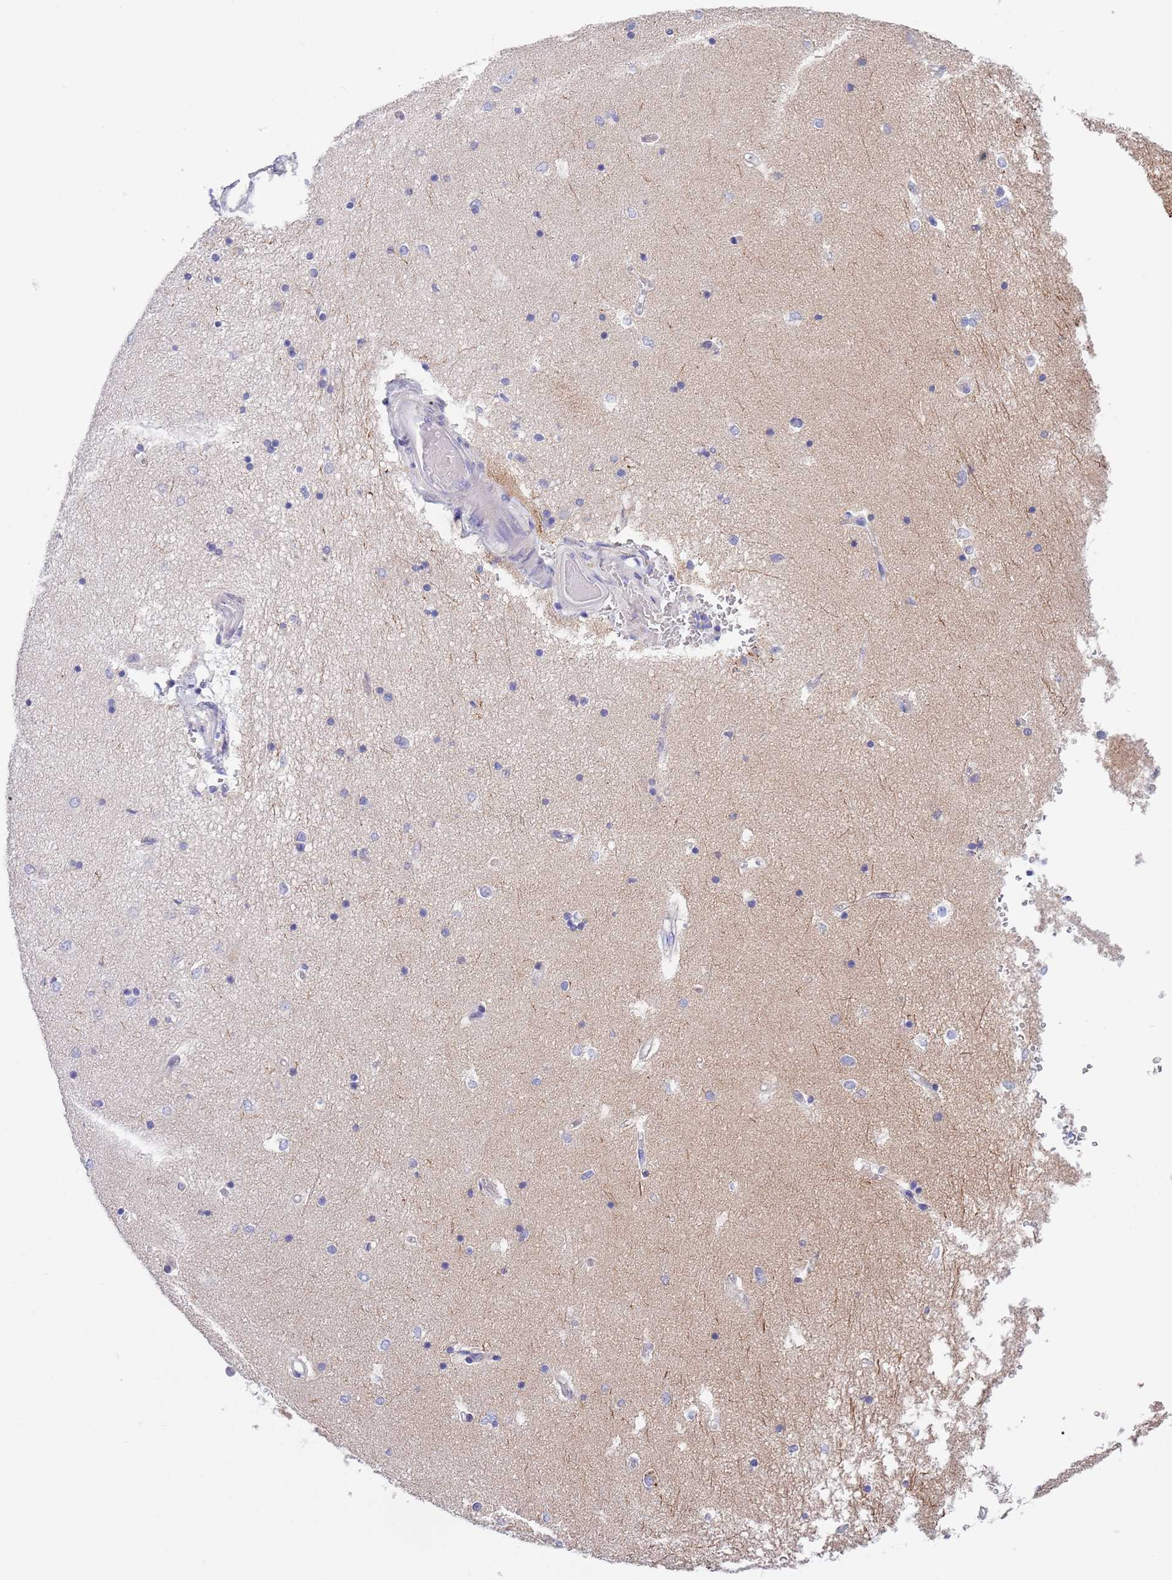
{"staining": {"intensity": "negative", "quantity": "none", "location": "none"}, "tissue": "hippocampus", "cell_type": "Glial cells", "image_type": "normal", "snomed": [{"axis": "morphology", "description": "Normal tissue, NOS"}, {"axis": "topography", "description": "Hippocampus"}], "caption": "This is an immunohistochemistry (IHC) photomicrograph of benign hippocampus. There is no expression in glial cells.", "gene": "EMC8", "patient": {"sex": "male", "age": 45}}